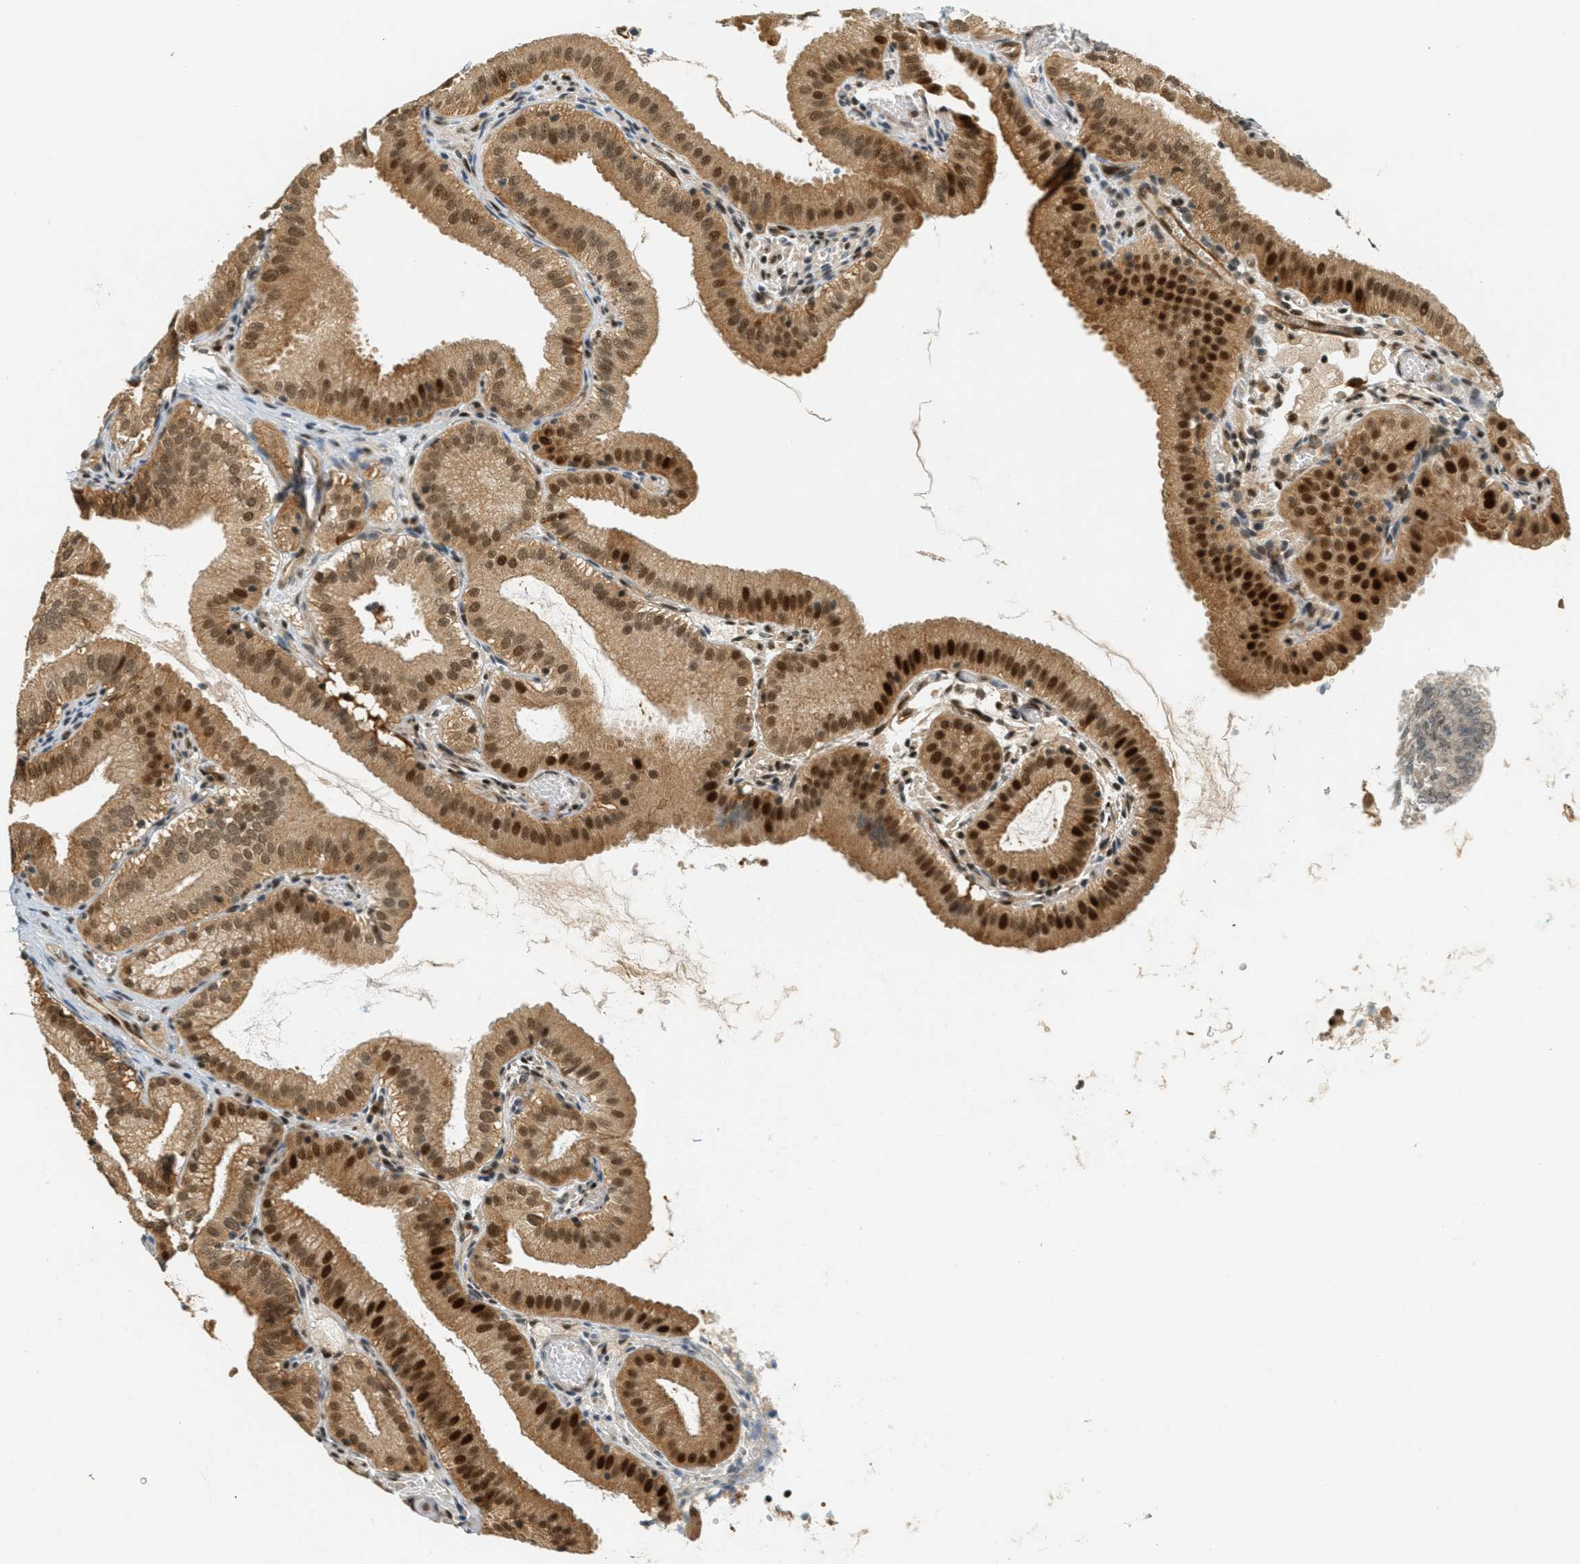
{"staining": {"intensity": "strong", "quantity": ">75%", "location": "cytoplasmic/membranous,nuclear"}, "tissue": "gallbladder", "cell_type": "Glandular cells", "image_type": "normal", "snomed": [{"axis": "morphology", "description": "Normal tissue, NOS"}, {"axis": "topography", "description": "Gallbladder"}], "caption": "The micrograph shows staining of normal gallbladder, revealing strong cytoplasmic/membranous,nuclear protein expression (brown color) within glandular cells.", "gene": "FOXM1", "patient": {"sex": "male", "age": 65}}